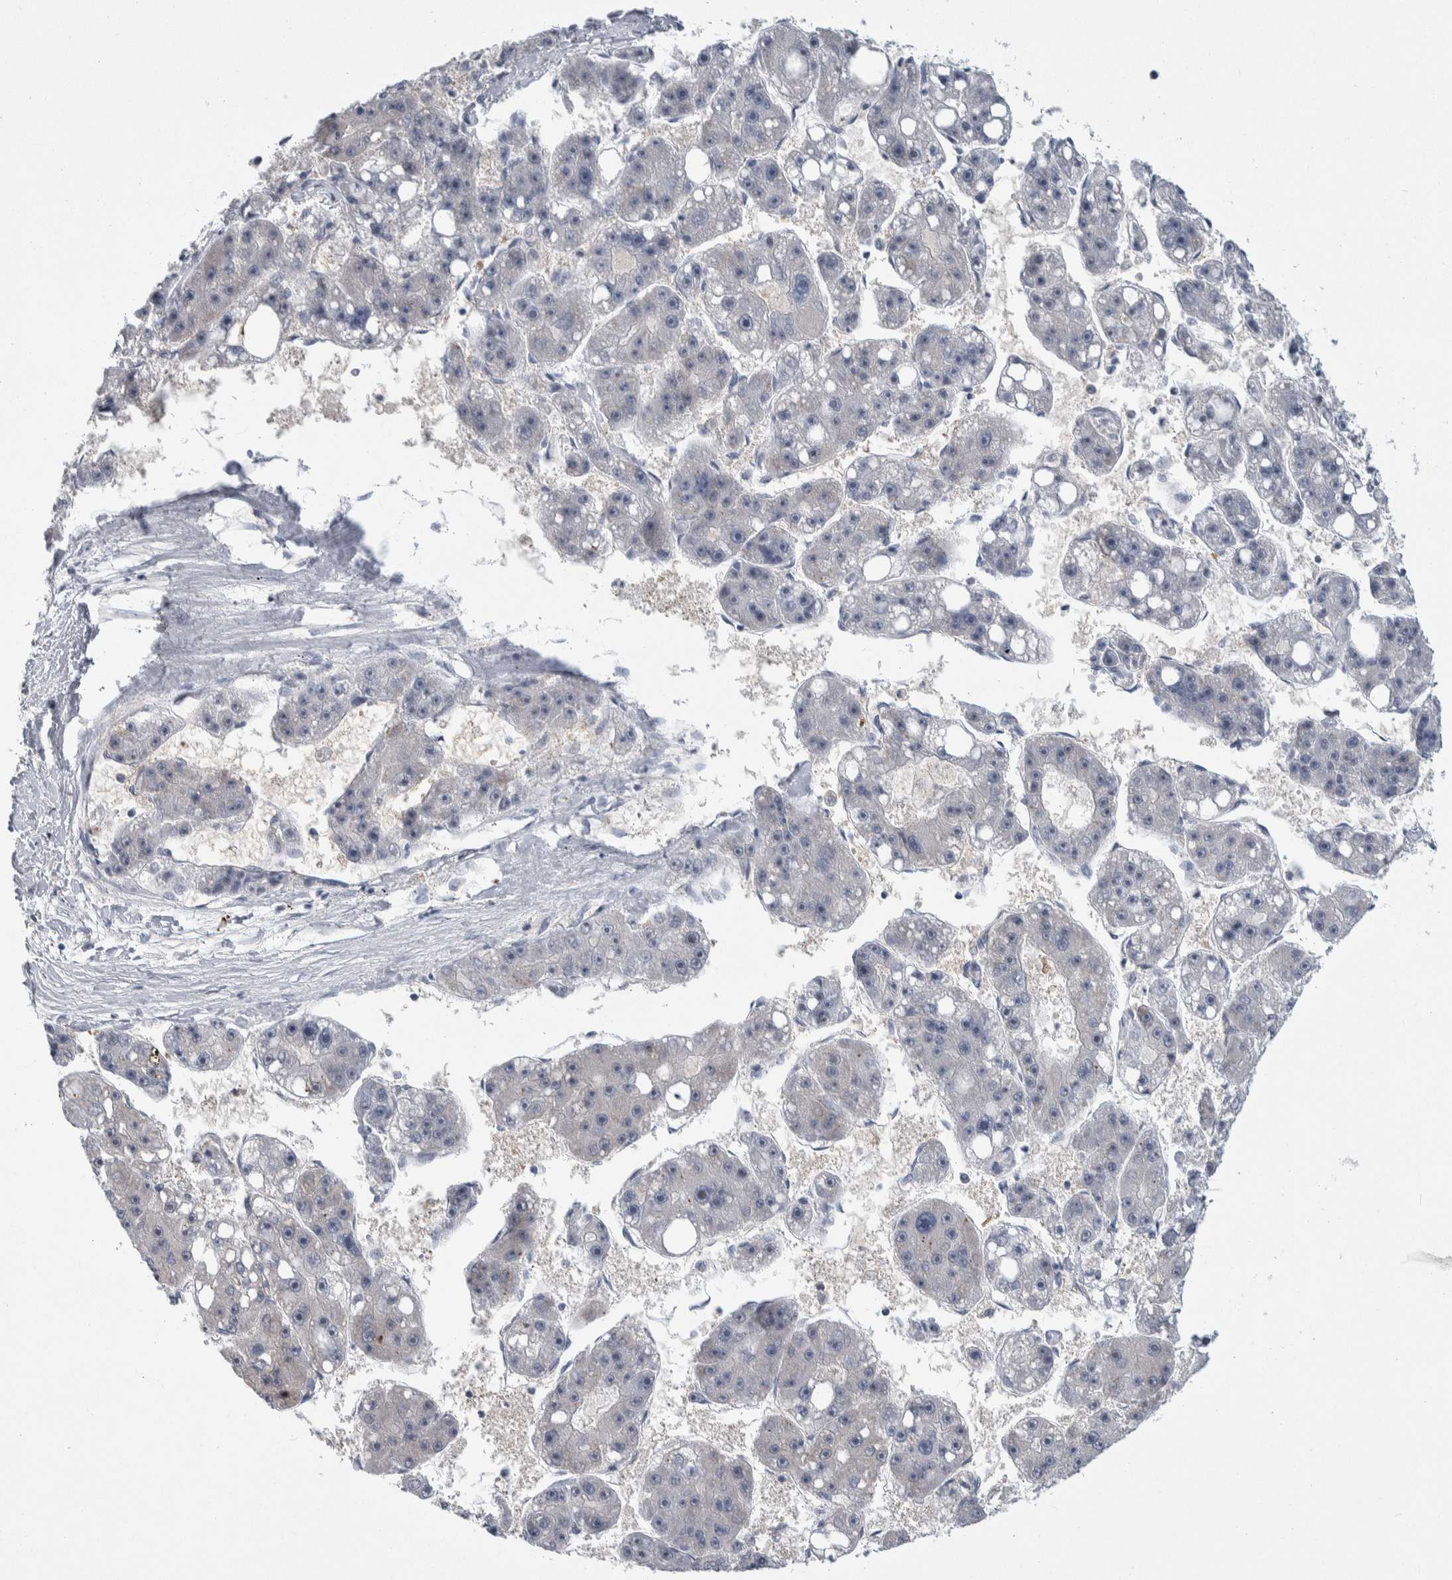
{"staining": {"intensity": "negative", "quantity": "none", "location": "none"}, "tissue": "liver cancer", "cell_type": "Tumor cells", "image_type": "cancer", "snomed": [{"axis": "morphology", "description": "Carcinoma, Hepatocellular, NOS"}, {"axis": "topography", "description": "Liver"}], "caption": "Micrograph shows no significant protein positivity in tumor cells of liver cancer. Nuclei are stained in blue.", "gene": "PTPA", "patient": {"sex": "female", "age": 61}}